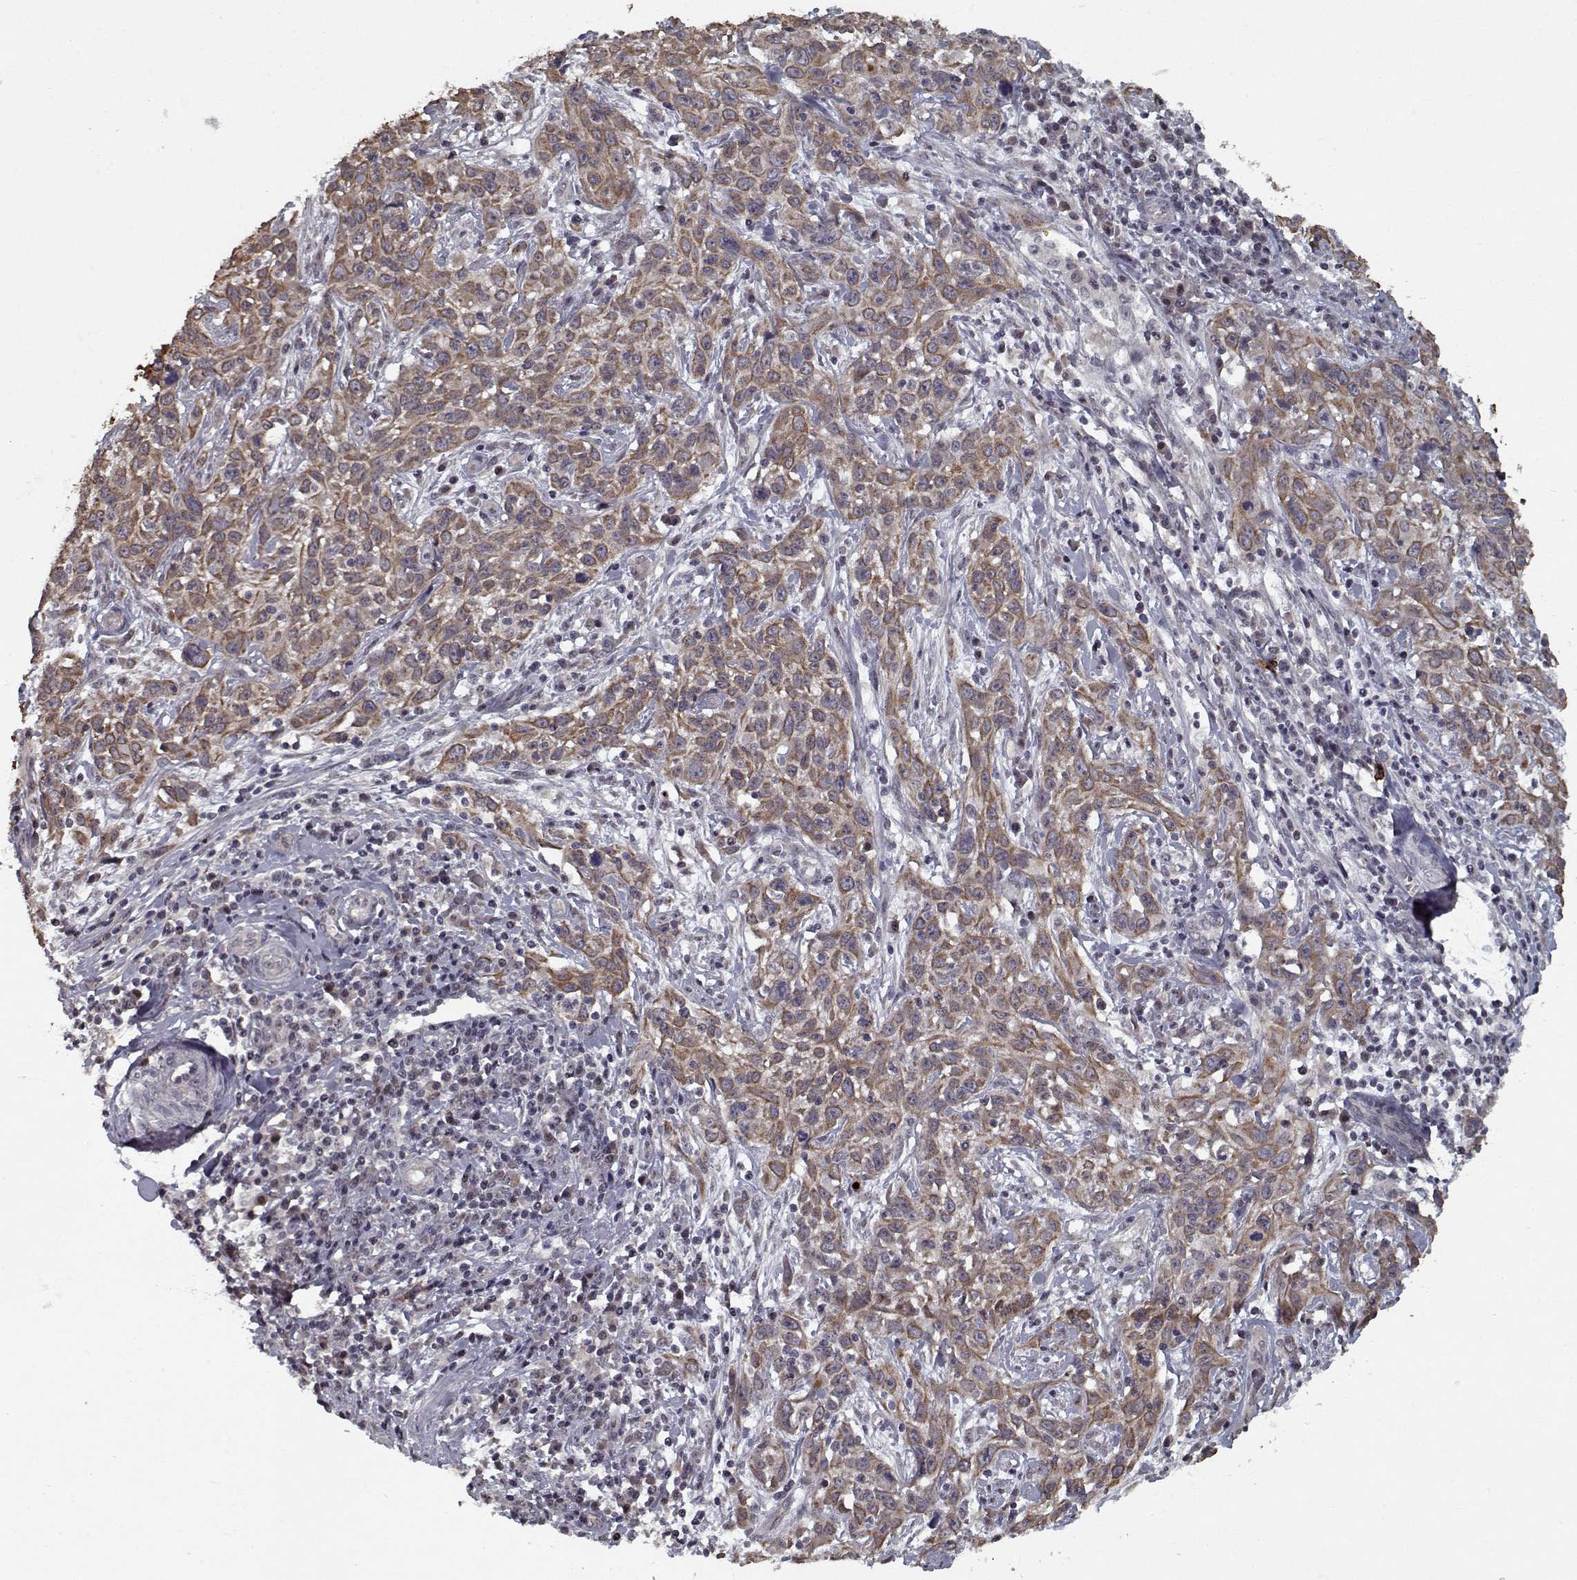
{"staining": {"intensity": "moderate", "quantity": ">75%", "location": "cytoplasmic/membranous"}, "tissue": "cervical cancer", "cell_type": "Tumor cells", "image_type": "cancer", "snomed": [{"axis": "morphology", "description": "Squamous cell carcinoma, NOS"}, {"axis": "topography", "description": "Cervix"}], "caption": "Moderate cytoplasmic/membranous staining for a protein is seen in about >75% of tumor cells of cervical cancer using immunohistochemistry (IHC).", "gene": "NLK", "patient": {"sex": "female", "age": 38}}